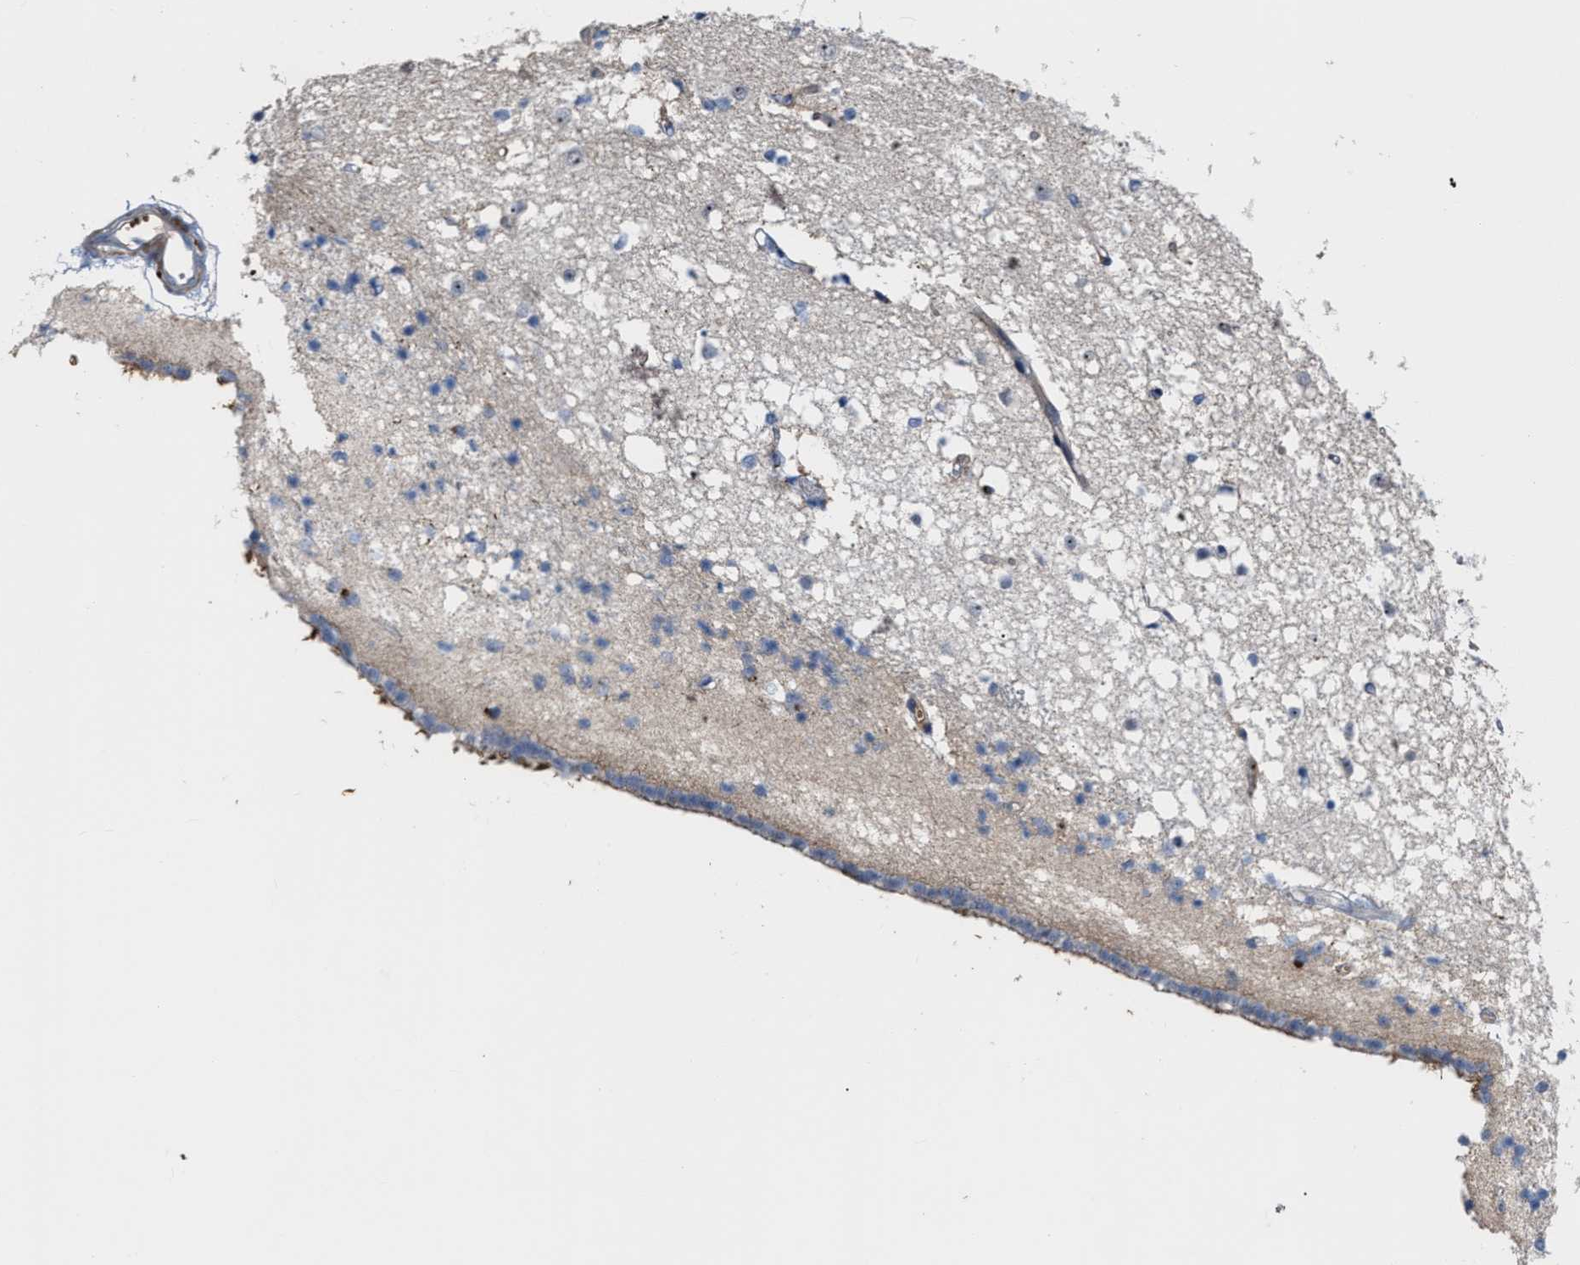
{"staining": {"intensity": "negative", "quantity": "none", "location": "none"}, "tissue": "caudate", "cell_type": "Glial cells", "image_type": "normal", "snomed": [{"axis": "morphology", "description": "Normal tissue, NOS"}, {"axis": "topography", "description": "Lateral ventricle wall"}], "caption": "Immunohistochemistry (IHC) micrograph of normal human caudate stained for a protein (brown), which displays no positivity in glial cells.", "gene": "POLR1F", "patient": {"sex": "male", "age": 45}}